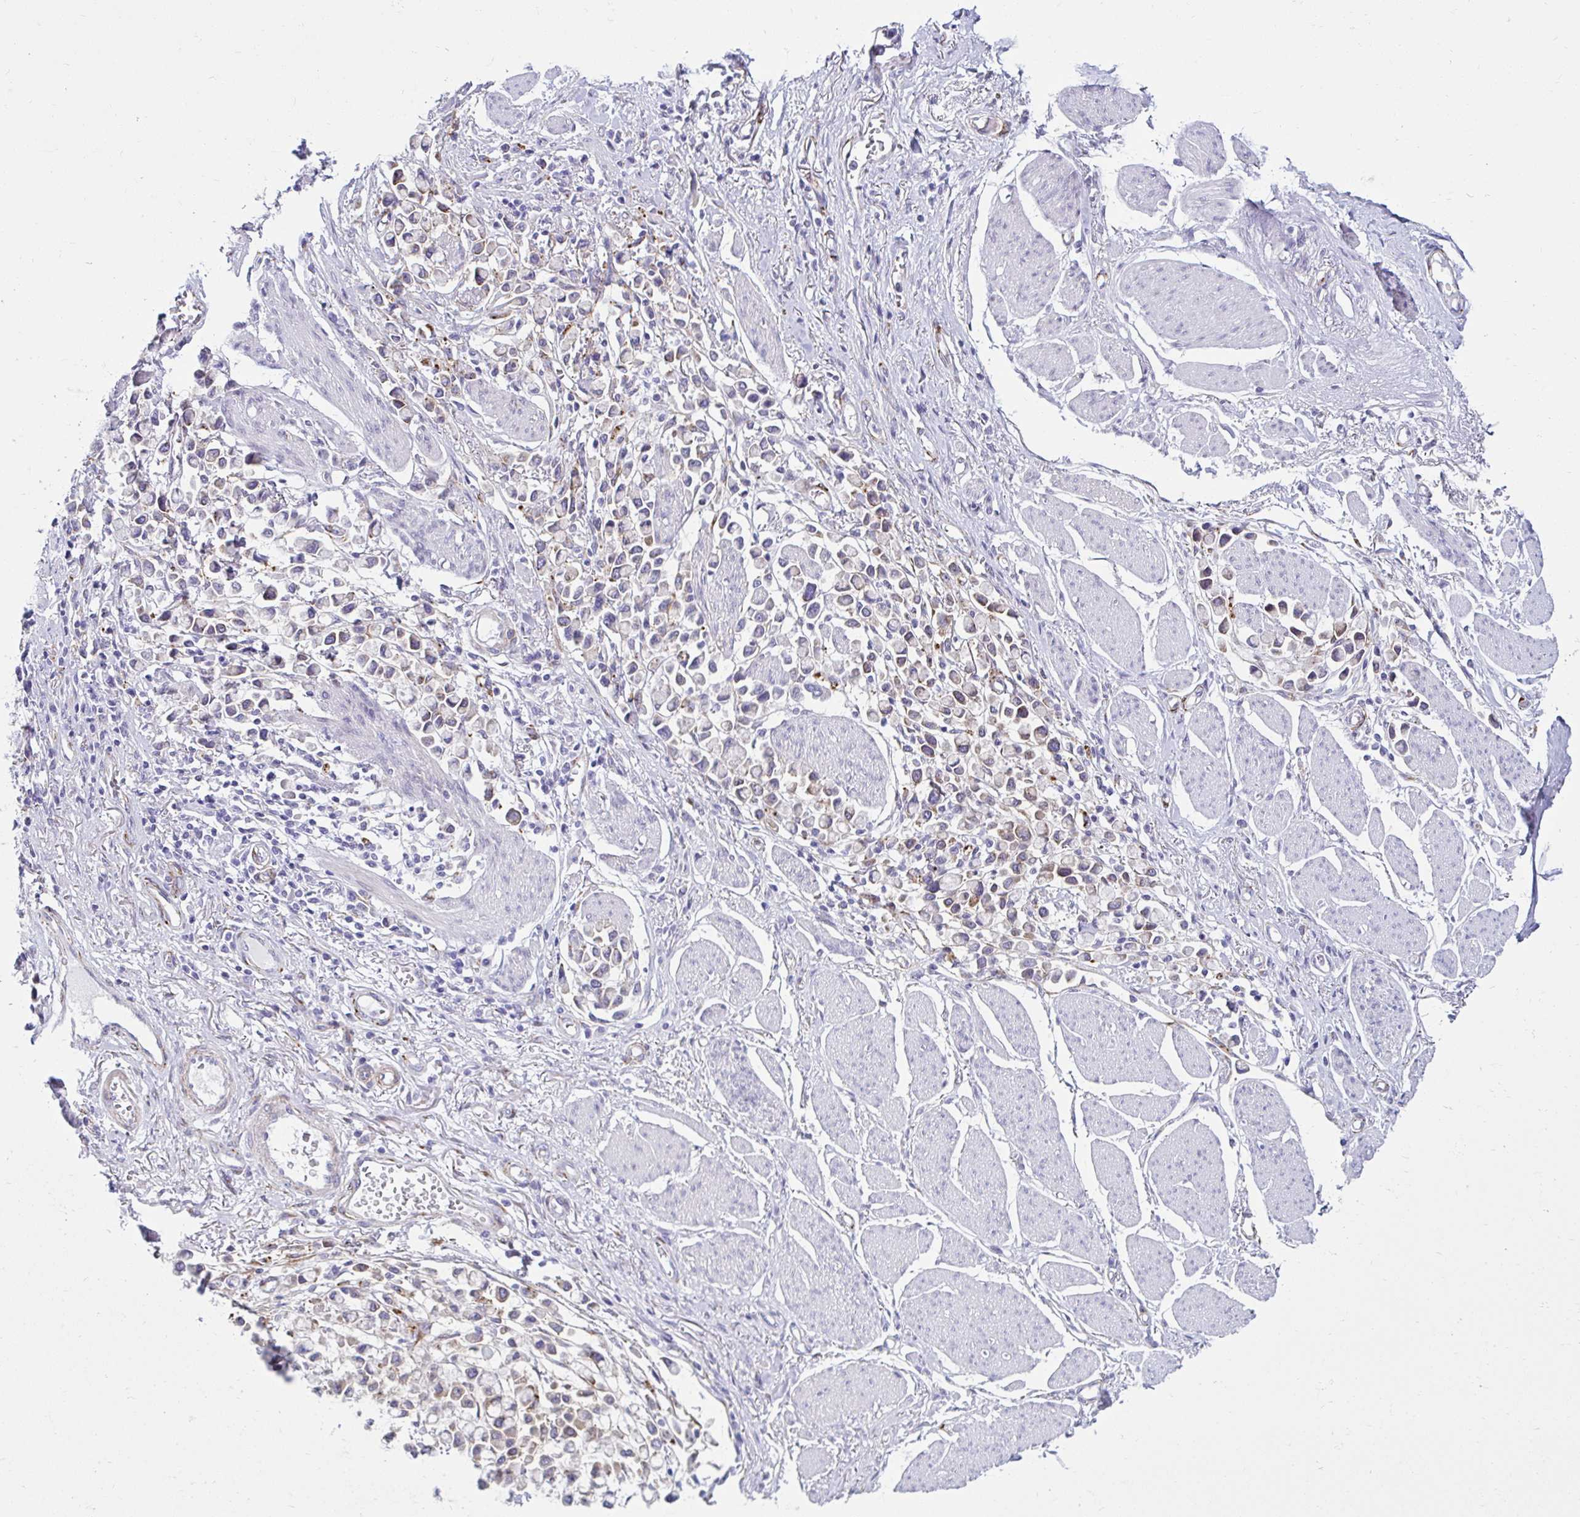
{"staining": {"intensity": "moderate", "quantity": "<25%", "location": "cytoplasmic/membranous"}, "tissue": "testis cancer", "cell_type": "Tumor cells", "image_type": "cancer", "snomed": [{"axis": "morphology", "description": "Seminoma, NOS"}, {"axis": "topography", "description": "Testis"}], "caption": "Seminoma (testis) stained for a protein (brown) reveals moderate cytoplasmic/membranous positive positivity in about <25% of tumor cells.", "gene": "ANKRD62", "patient": {"sex": "male", "age": 65}}